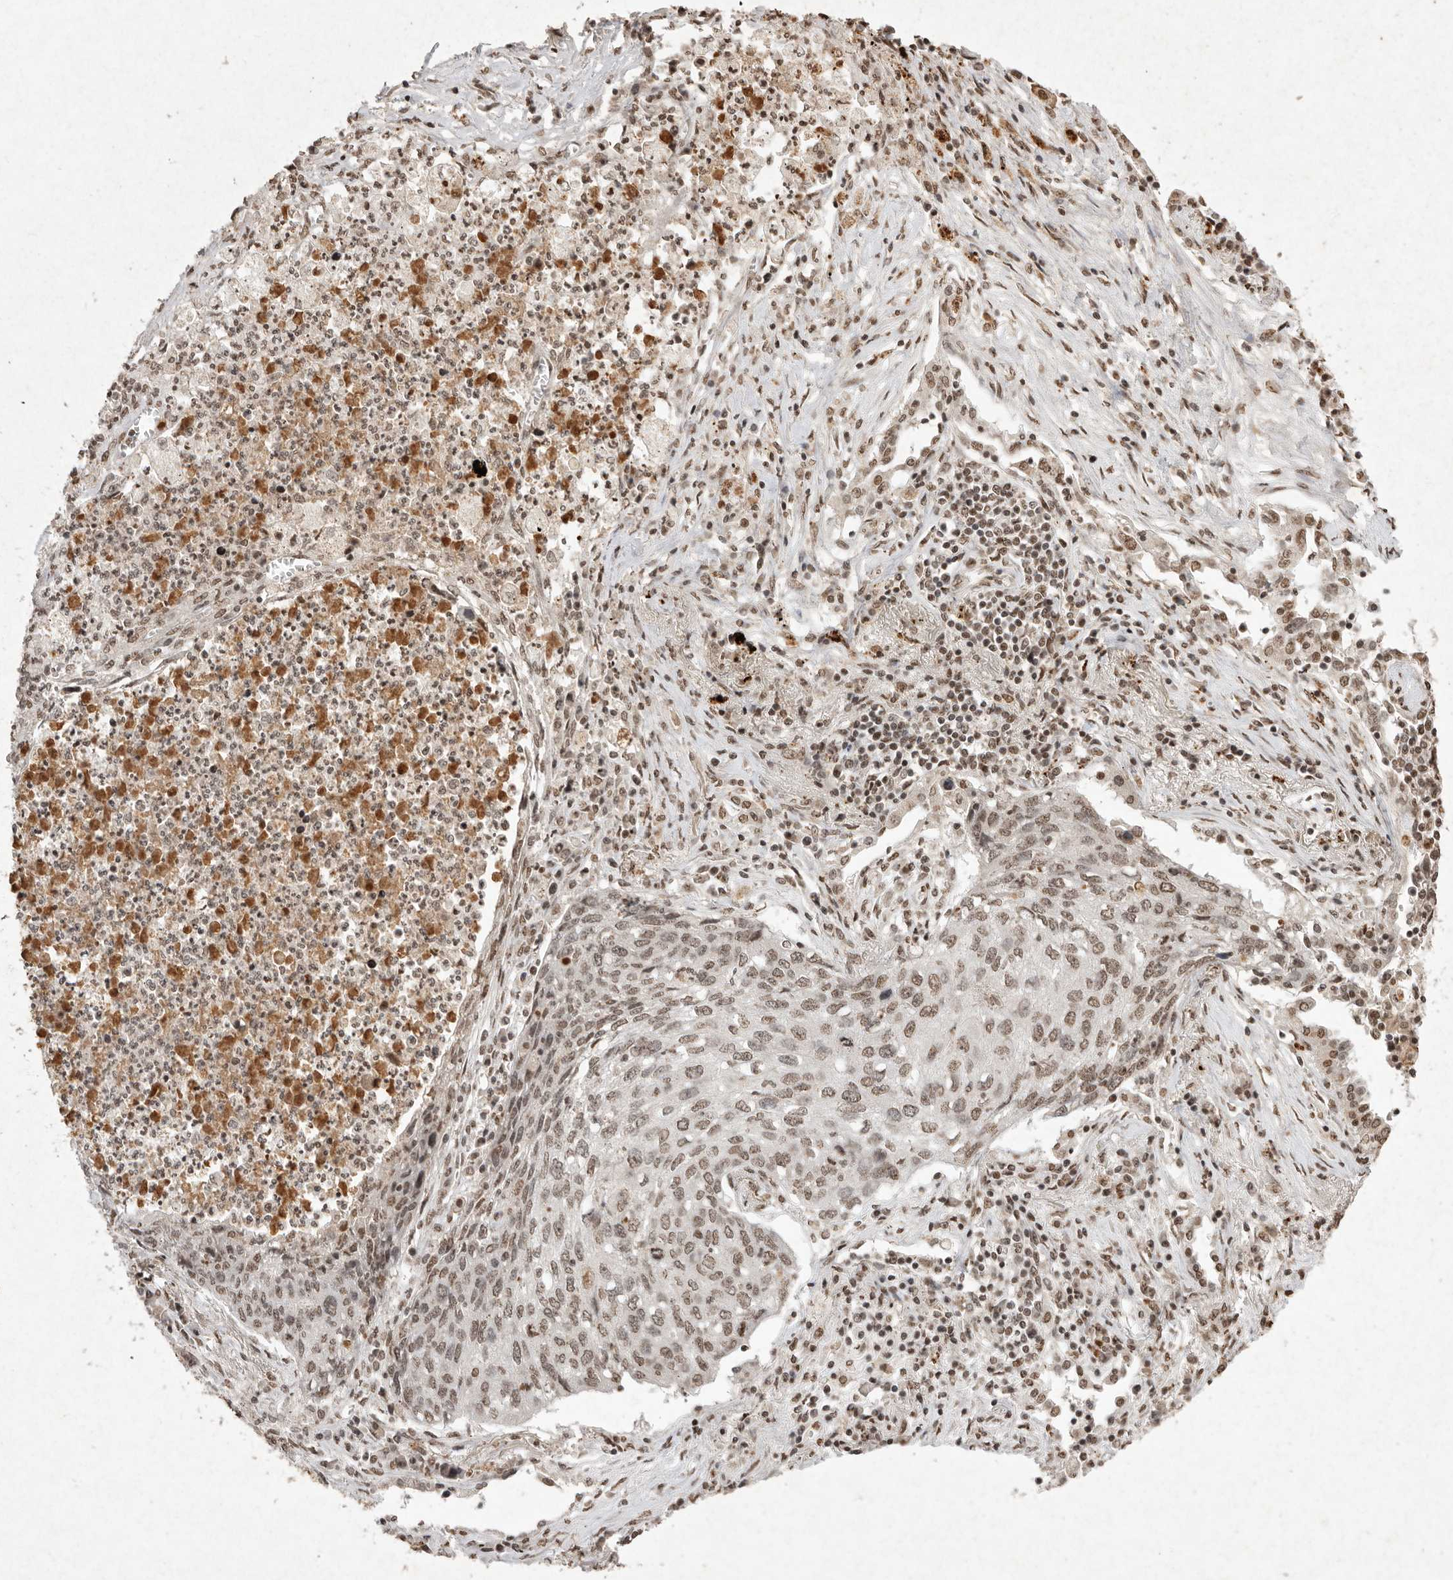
{"staining": {"intensity": "weak", "quantity": ">75%", "location": "nuclear"}, "tissue": "lung cancer", "cell_type": "Tumor cells", "image_type": "cancer", "snomed": [{"axis": "morphology", "description": "Squamous cell carcinoma, NOS"}, {"axis": "topography", "description": "Lung"}], "caption": "Protein staining by IHC exhibits weak nuclear positivity in approximately >75% of tumor cells in lung cancer.", "gene": "NKX3-2", "patient": {"sex": "female", "age": 63}}